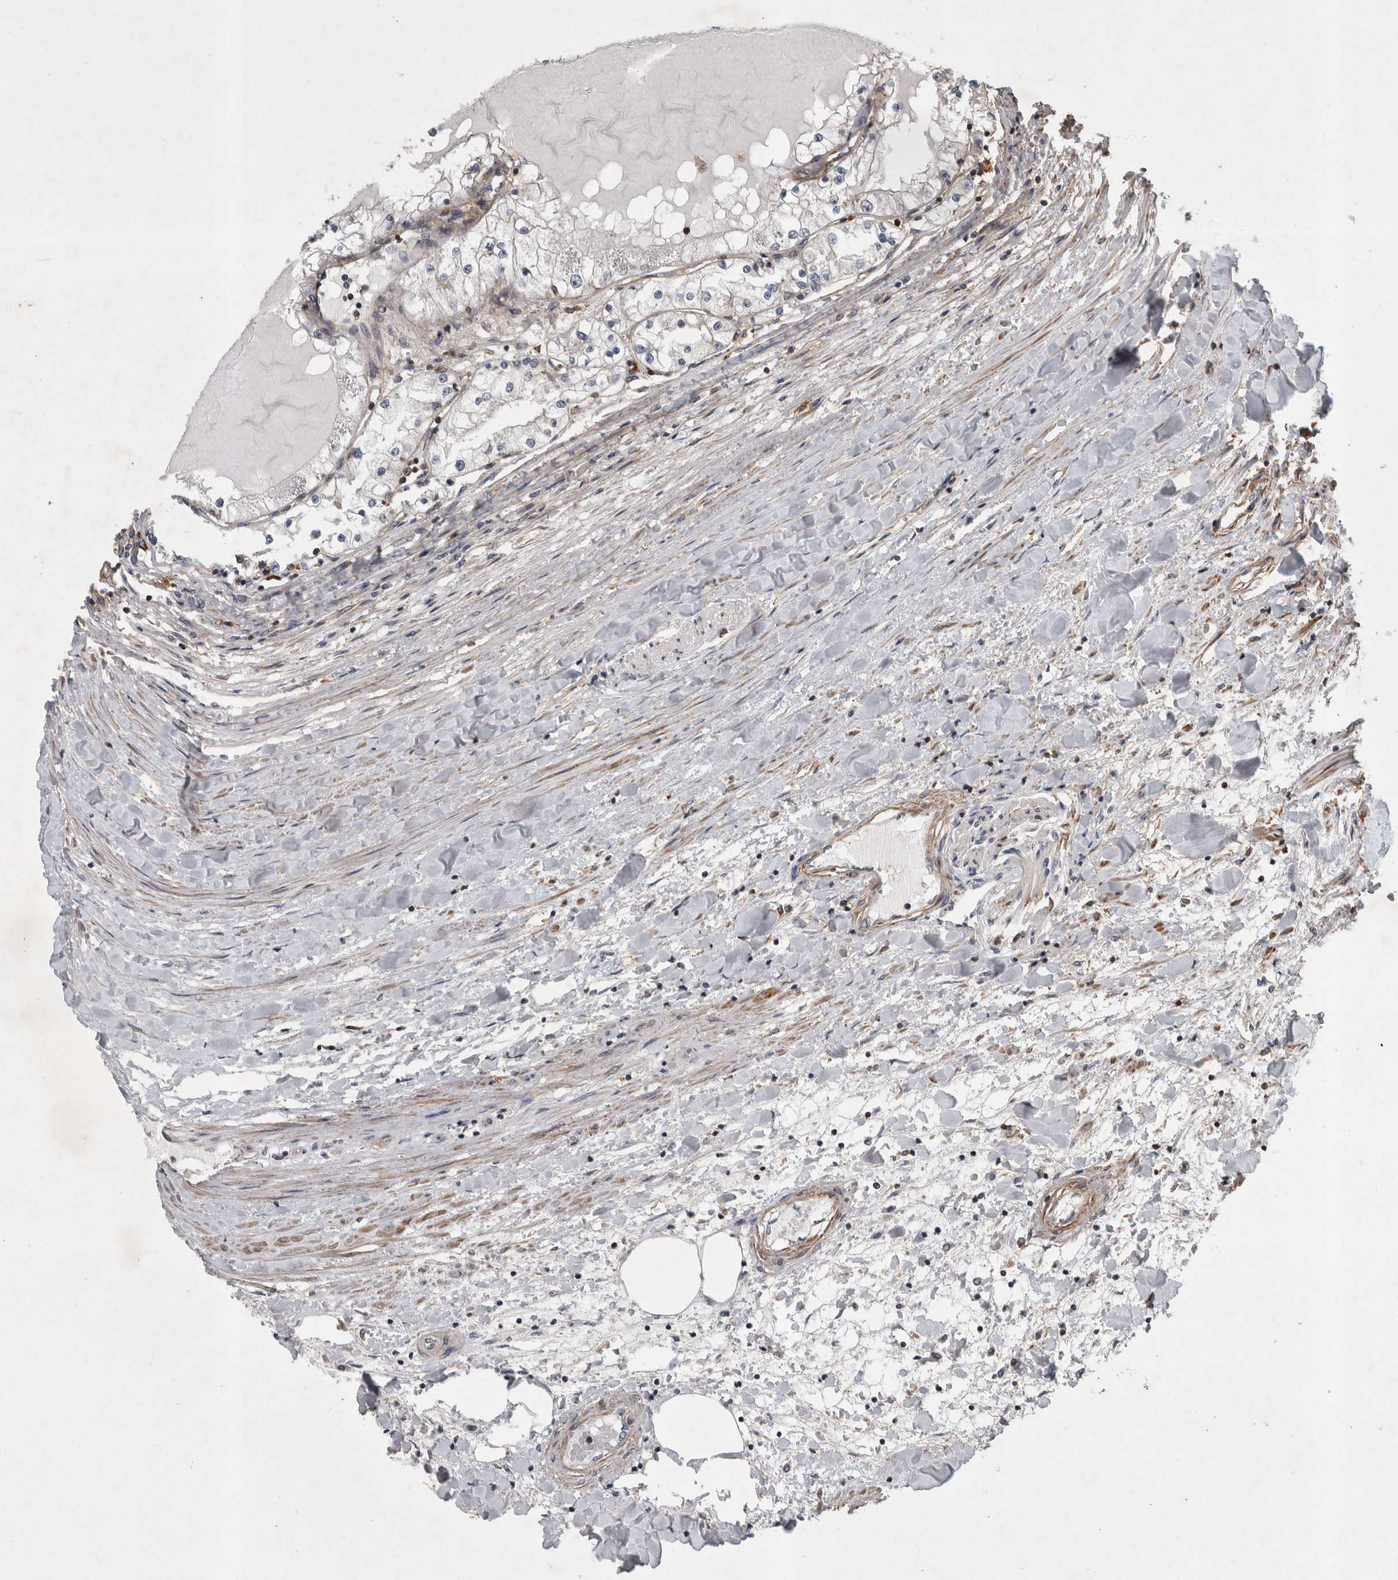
{"staining": {"intensity": "negative", "quantity": "none", "location": "none"}, "tissue": "renal cancer", "cell_type": "Tumor cells", "image_type": "cancer", "snomed": [{"axis": "morphology", "description": "Adenocarcinoma, NOS"}, {"axis": "topography", "description": "Kidney"}], "caption": "DAB (3,3'-diaminobenzidine) immunohistochemical staining of renal adenocarcinoma exhibits no significant positivity in tumor cells.", "gene": "SPATA48", "patient": {"sex": "male", "age": 68}}